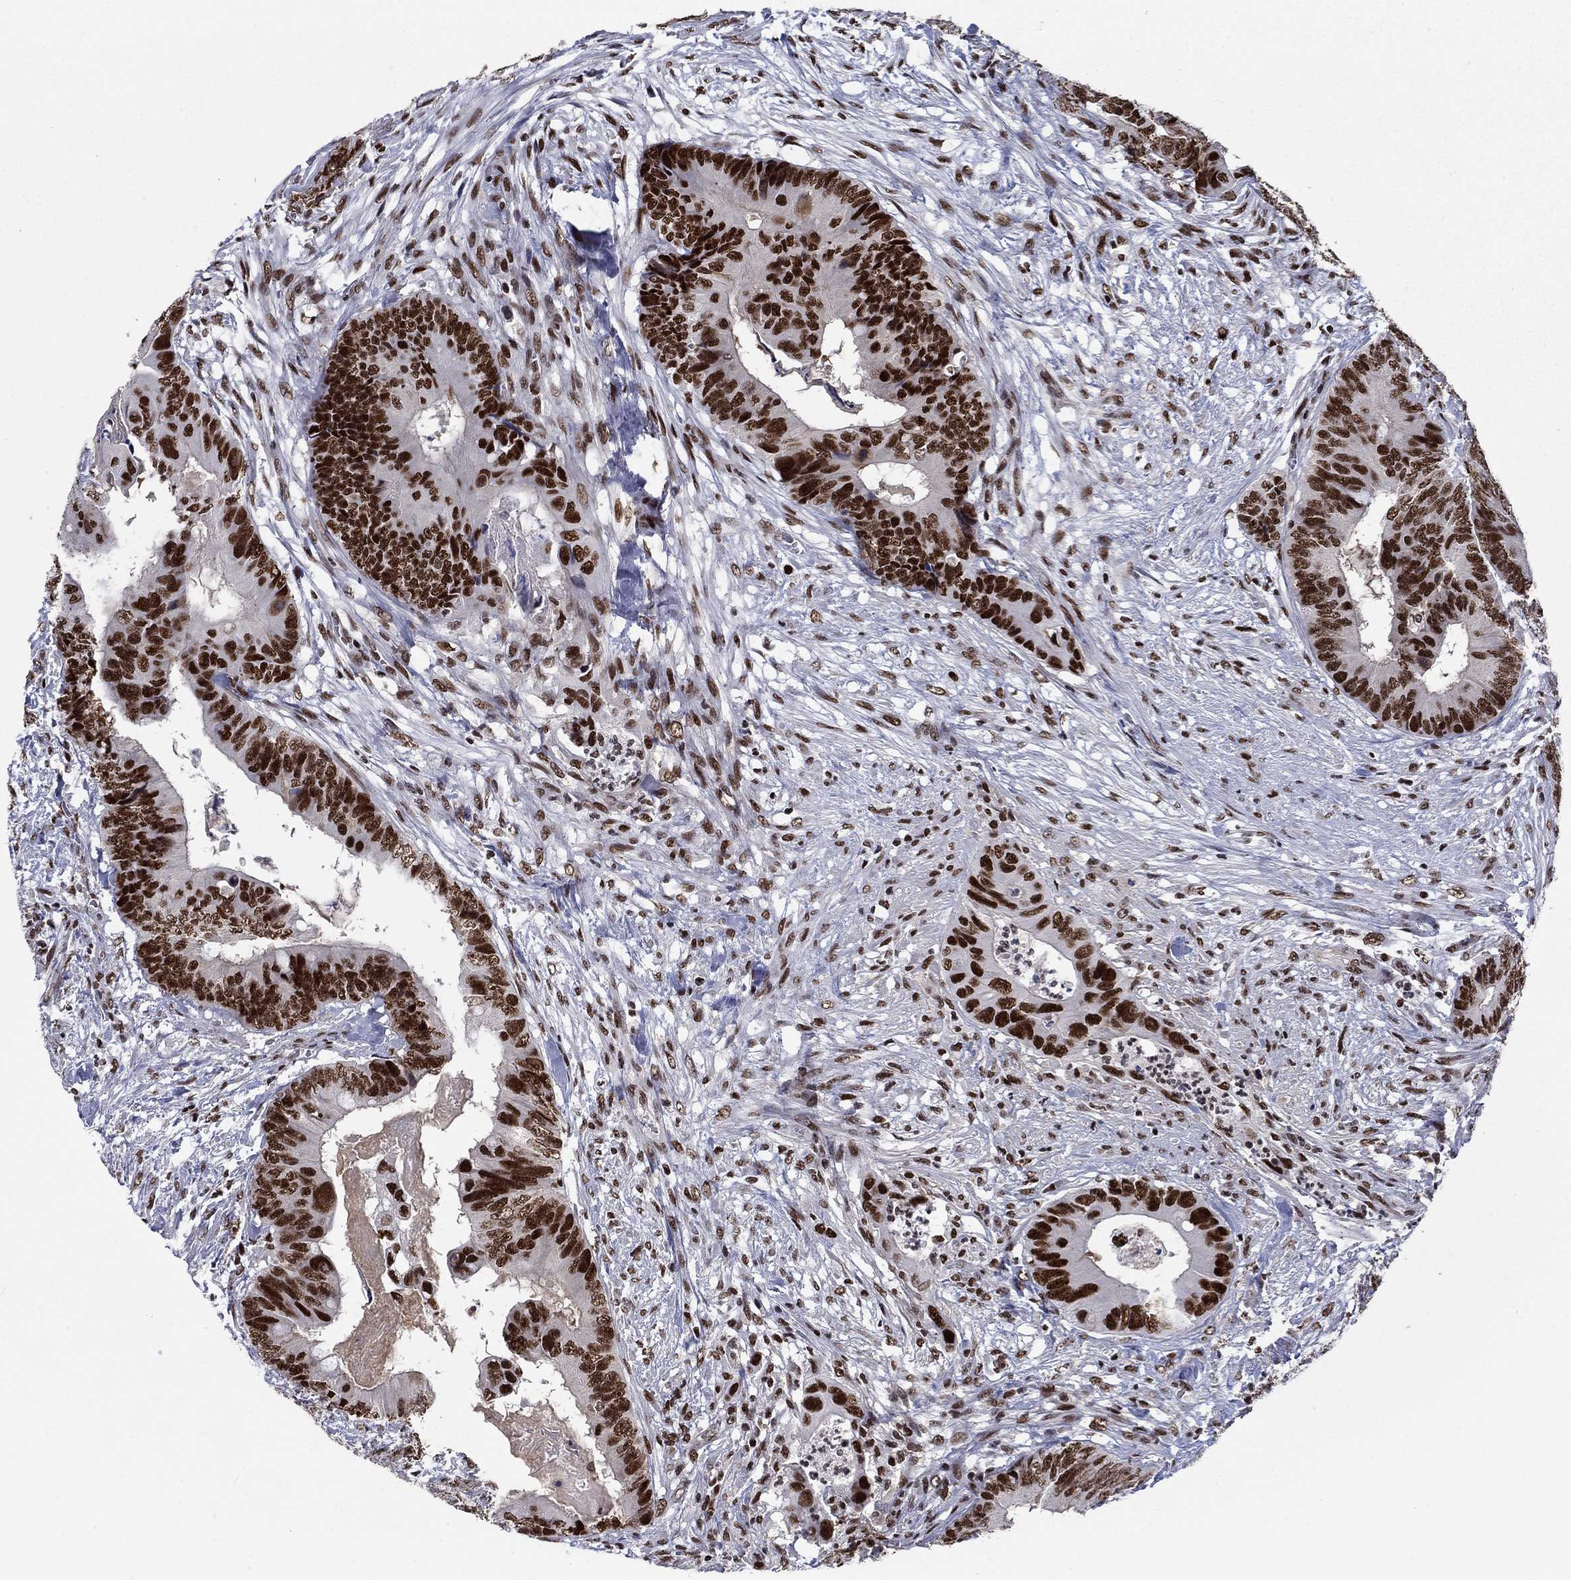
{"staining": {"intensity": "strong", "quantity": ">75%", "location": "nuclear"}, "tissue": "colorectal cancer", "cell_type": "Tumor cells", "image_type": "cancer", "snomed": [{"axis": "morphology", "description": "Adenocarcinoma, NOS"}, {"axis": "topography", "description": "Colon"}], "caption": "About >75% of tumor cells in colorectal cancer (adenocarcinoma) show strong nuclear protein expression as visualized by brown immunohistochemical staining.", "gene": "RPRD1B", "patient": {"sex": "male", "age": 84}}